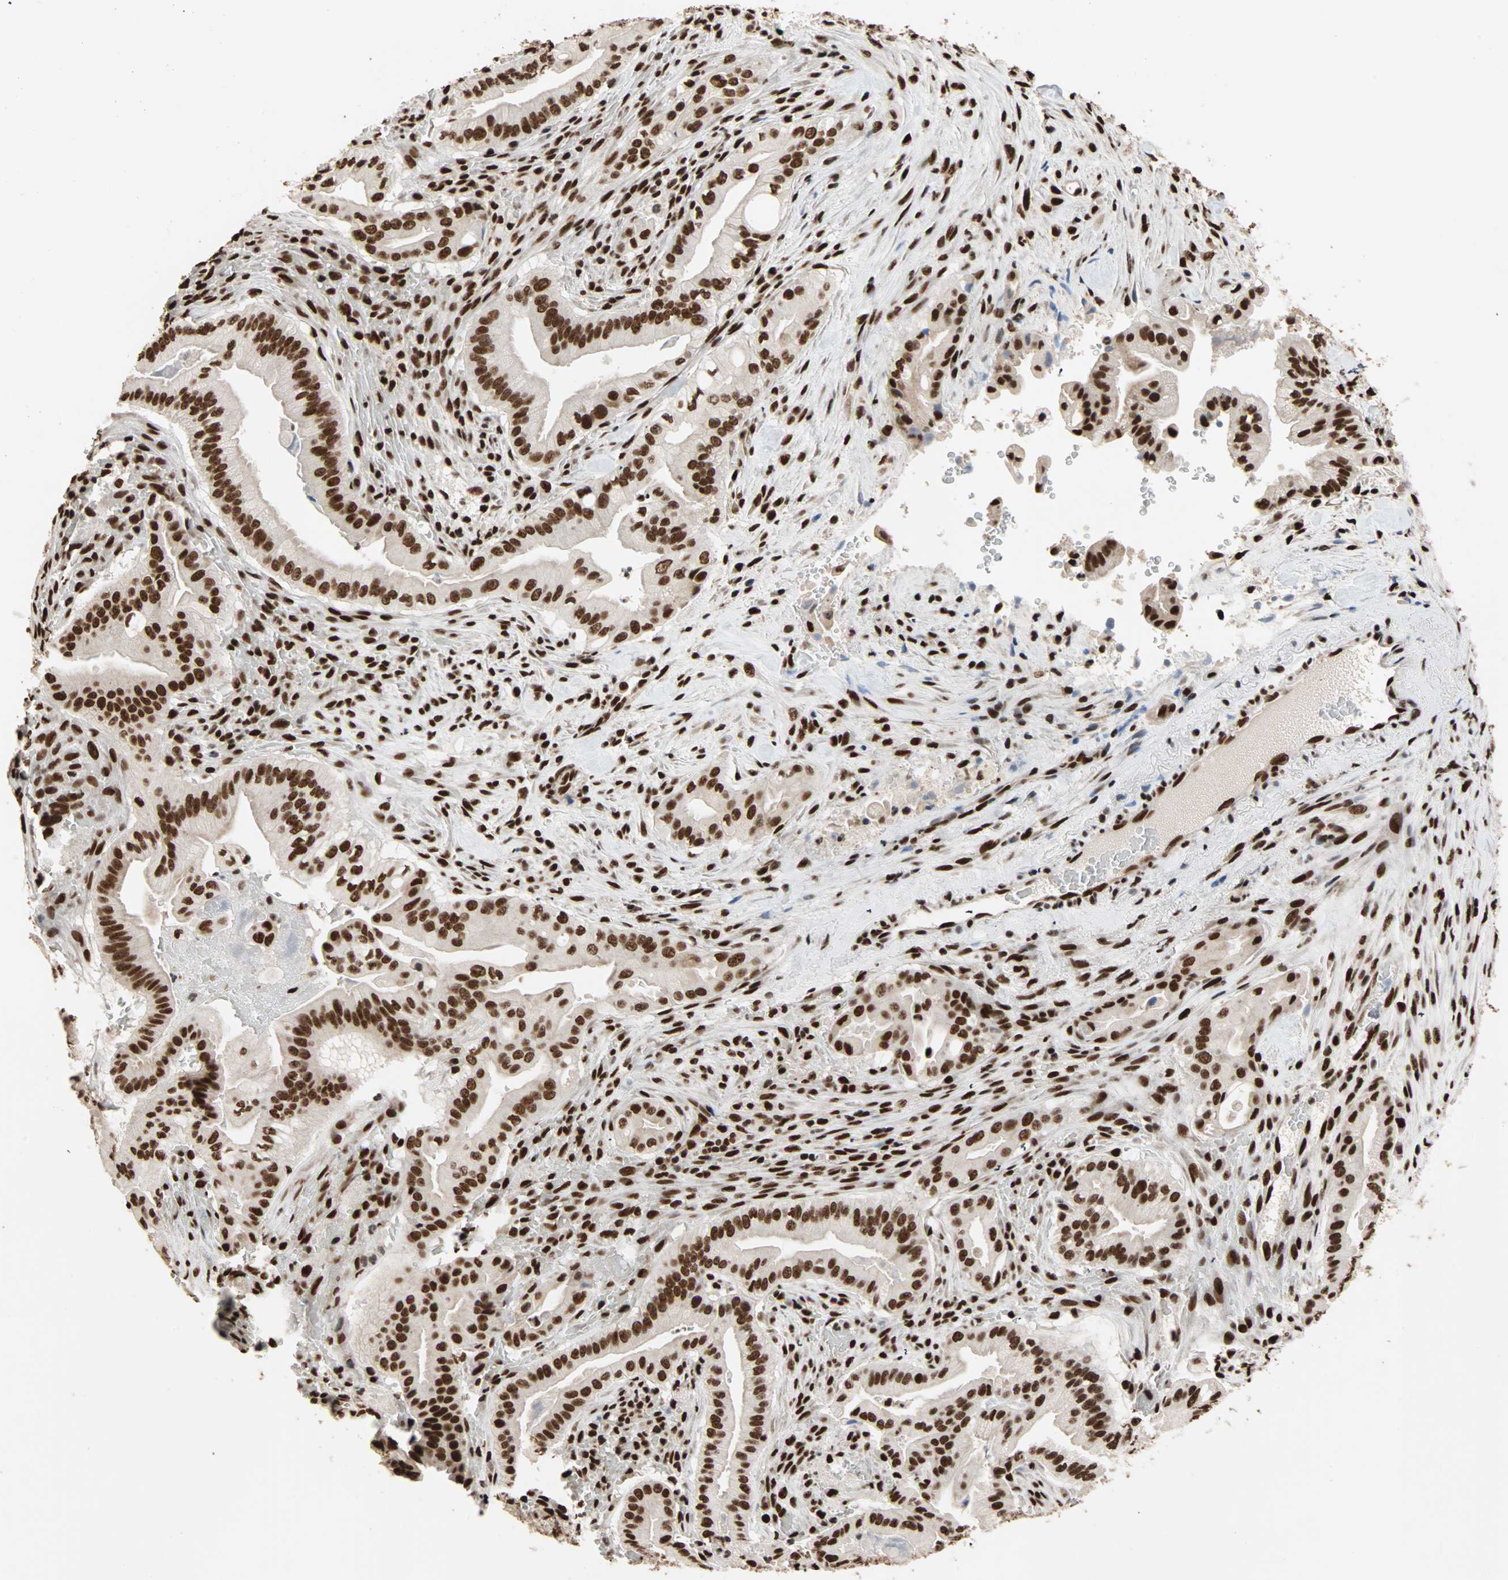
{"staining": {"intensity": "strong", "quantity": ">75%", "location": "nuclear"}, "tissue": "liver cancer", "cell_type": "Tumor cells", "image_type": "cancer", "snomed": [{"axis": "morphology", "description": "Cholangiocarcinoma"}, {"axis": "topography", "description": "Liver"}], "caption": "Protein expression analysis of human liver cholangiocarcinoma reveals strong nuclear positivity in approximately >75% of tumor cells.", "gene": "ILF2", "patient": {"sex": "female", "age": 68}}